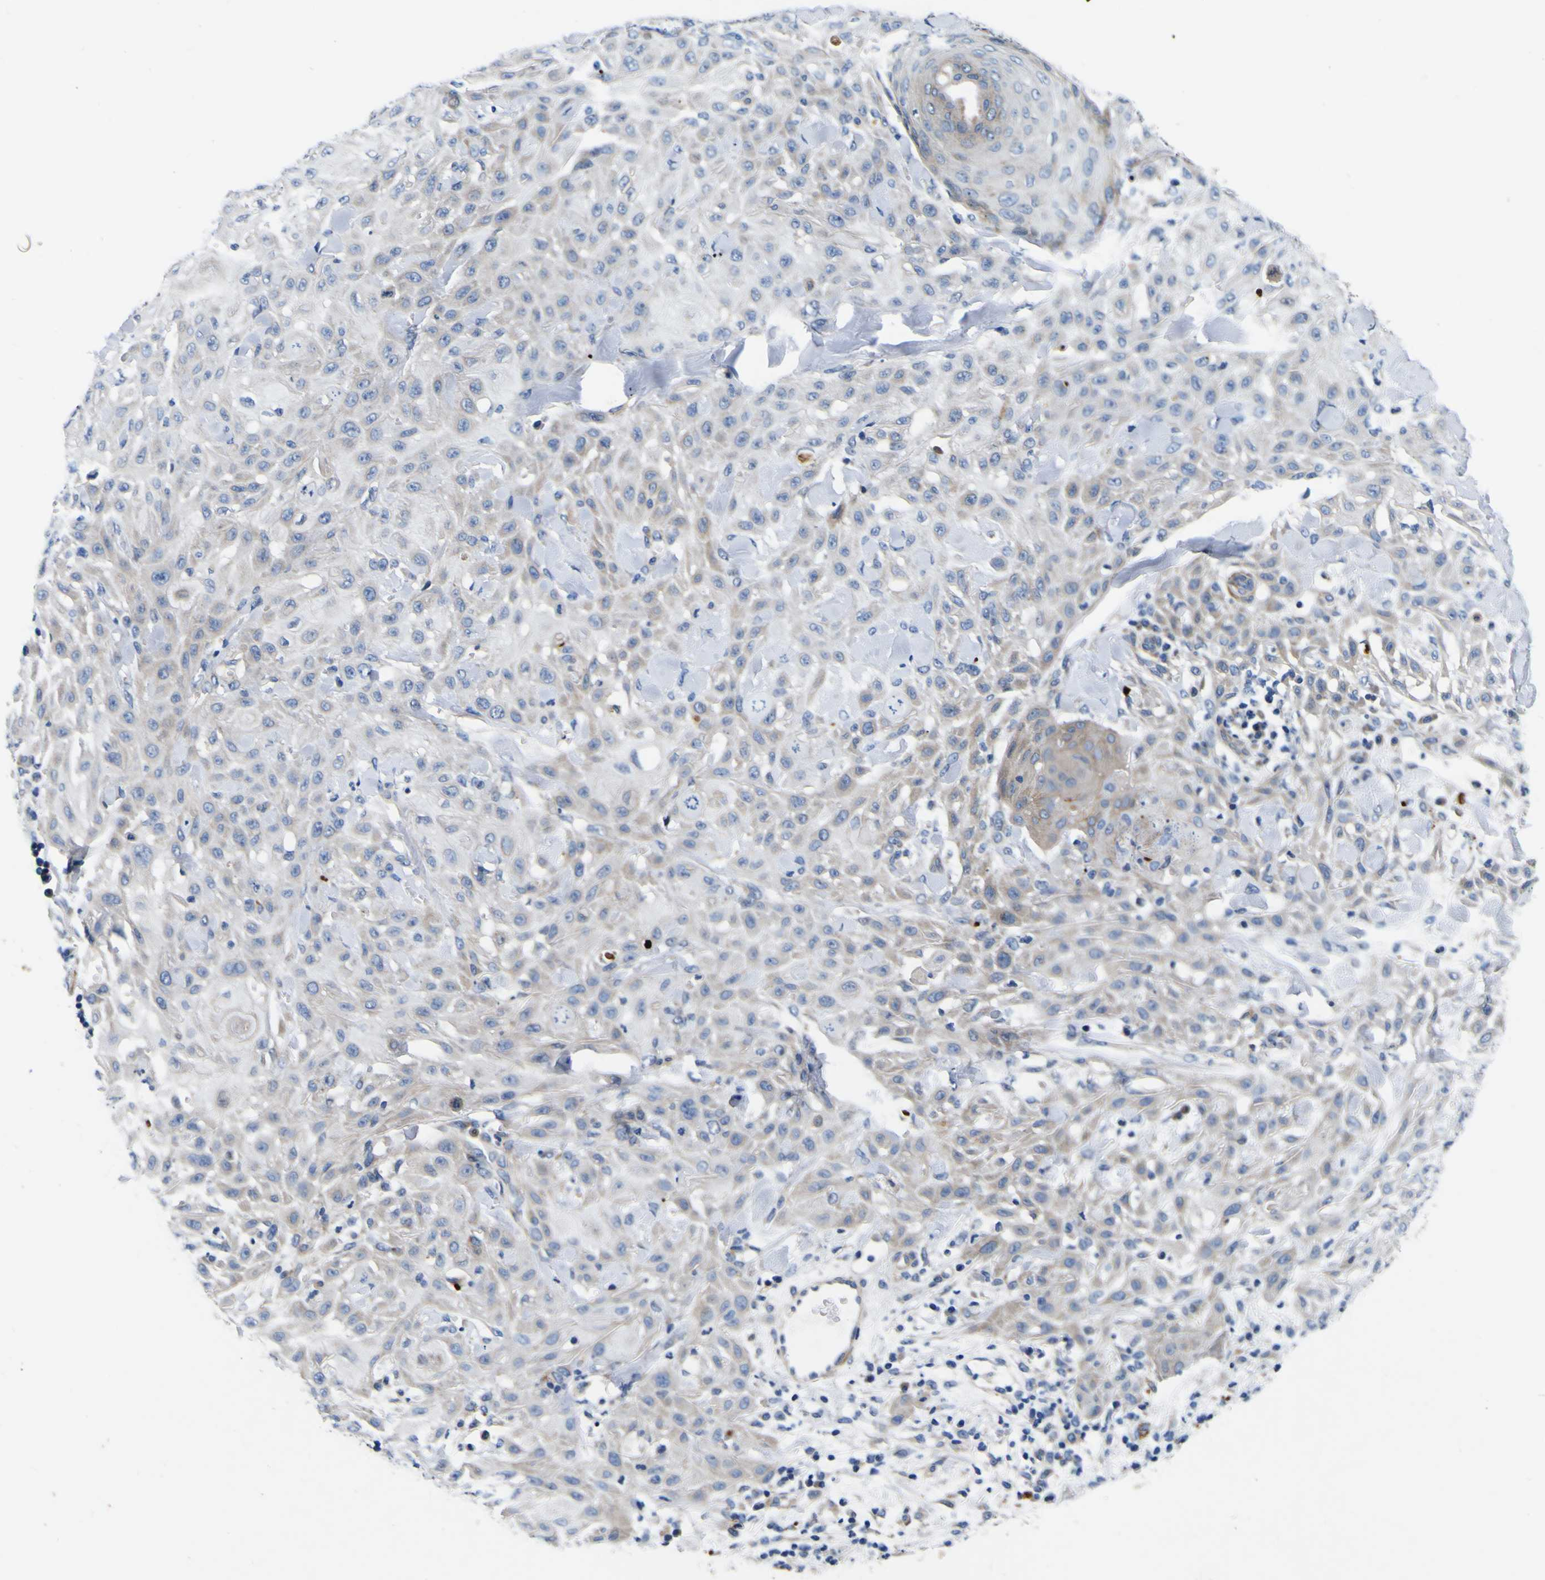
{"staining": {"intensity": "weak", "quantity": ">75%", "location": "cytoplasmic/membranous"}, "tissue": "skin cancer", "cell_type": "Tumor cells", "image_type": "cancer", "snomed": [{"axis": "morphology", "description": "Squamous cell carcinoma, NOS"}, {"axis": "topography", "description": "Skin"}], "caption": "Skin cancer (squamous cell carcinoma) stained for a protein exhibits weak cytoplasmic/membranous positivity in tumor cells.", "gene": "AGAP3", "patient": {"sex": "male", "age": 24}}